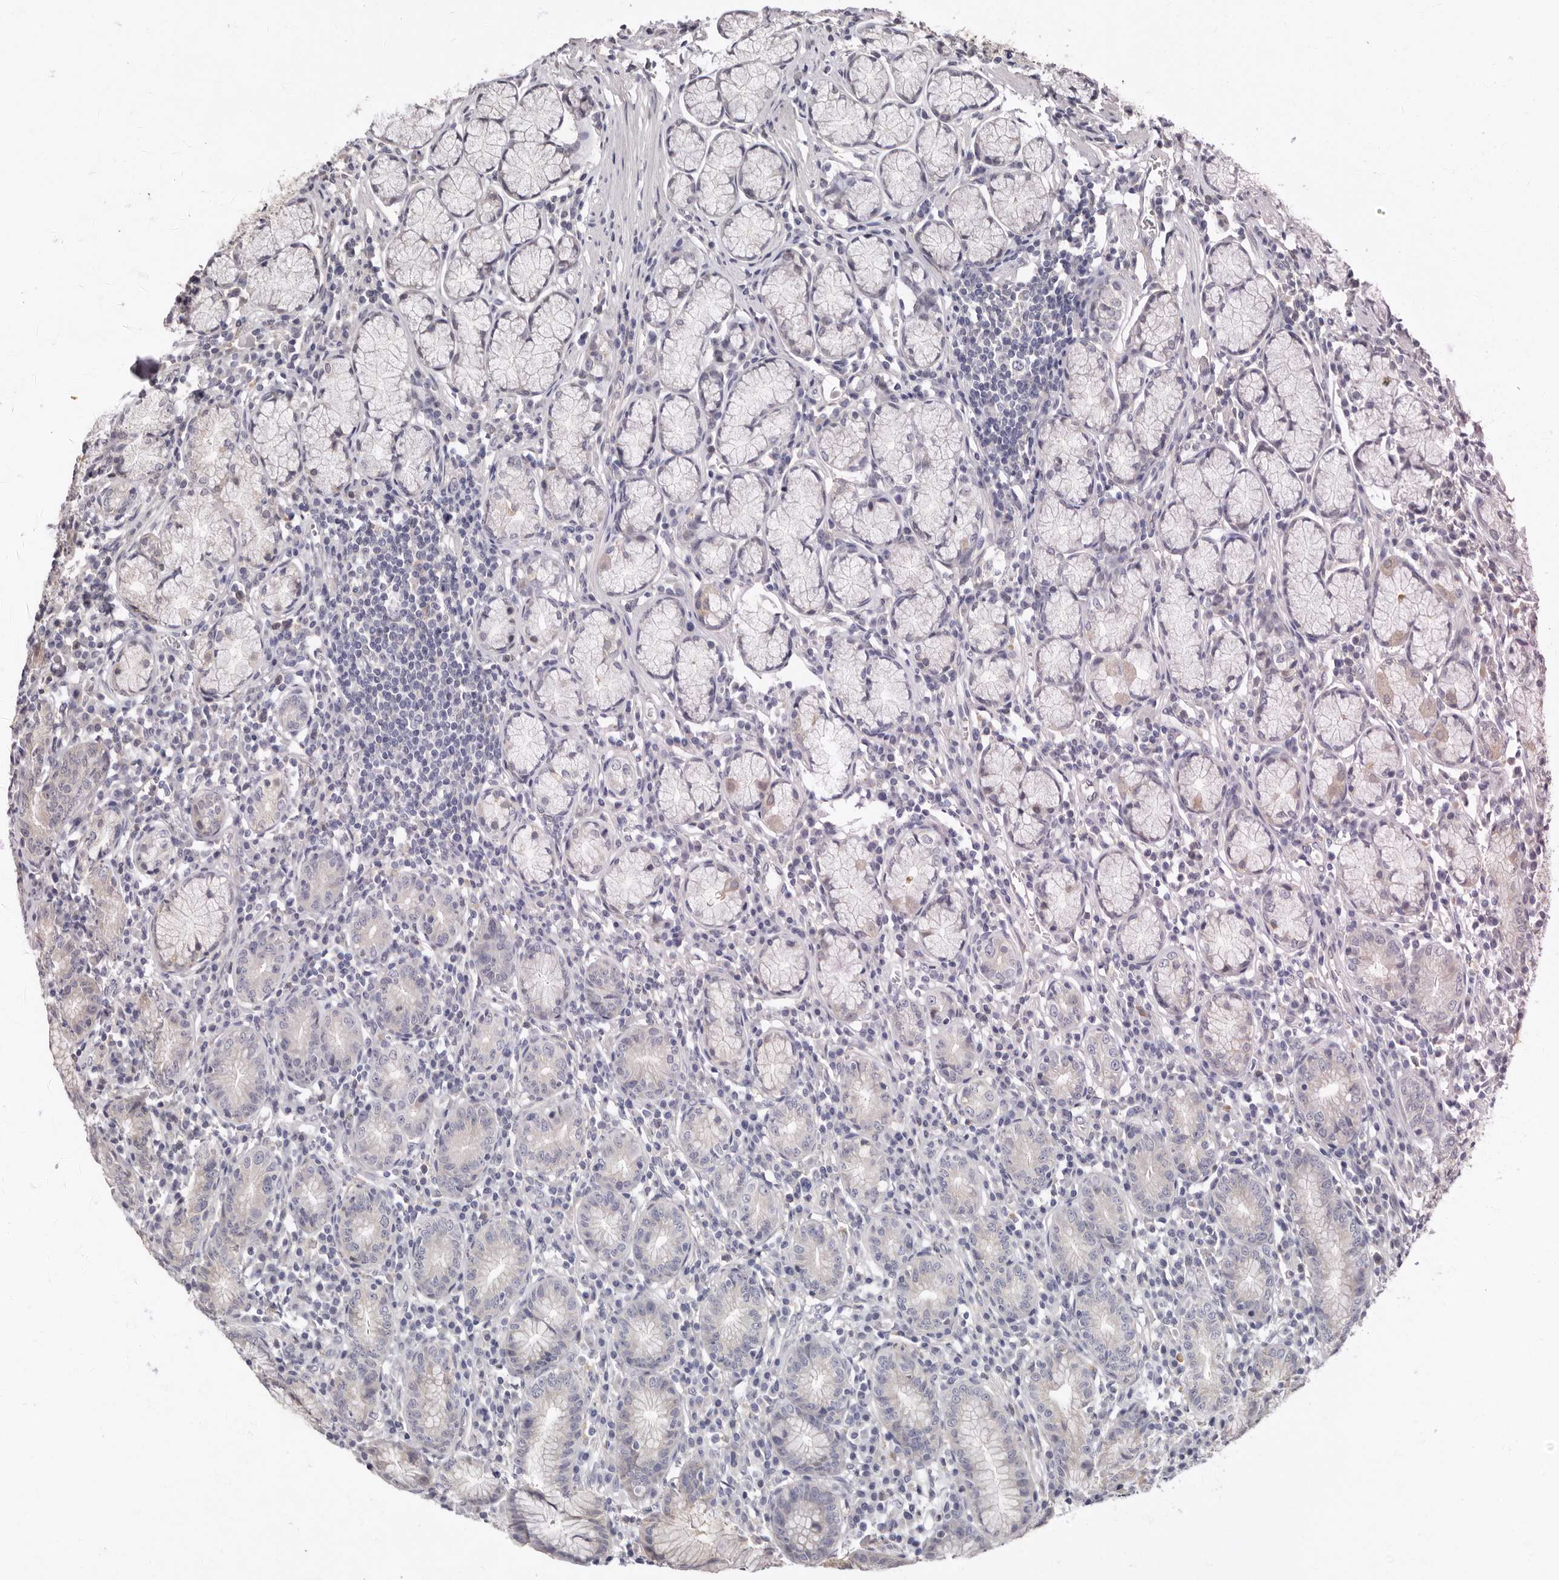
{"staining": {"intensity": "weak", "quantity": "<25%", "location": "cytoplasmic/membranous"}, "tissue": "stomach", "cell_type": "Glandular cells", "image_type": "normal", "snomed": [{"axis": "morphology", "description": "Normal tissue, NOS"}, {"axis": "topography", "description": "Stomach"}], "caption": "Immunohistochemical staining of unremarkable stomach shows no significant staining in glandular cells.", "gene": "SULT1E1", "patient": {"sex": "male", "age": 55}}